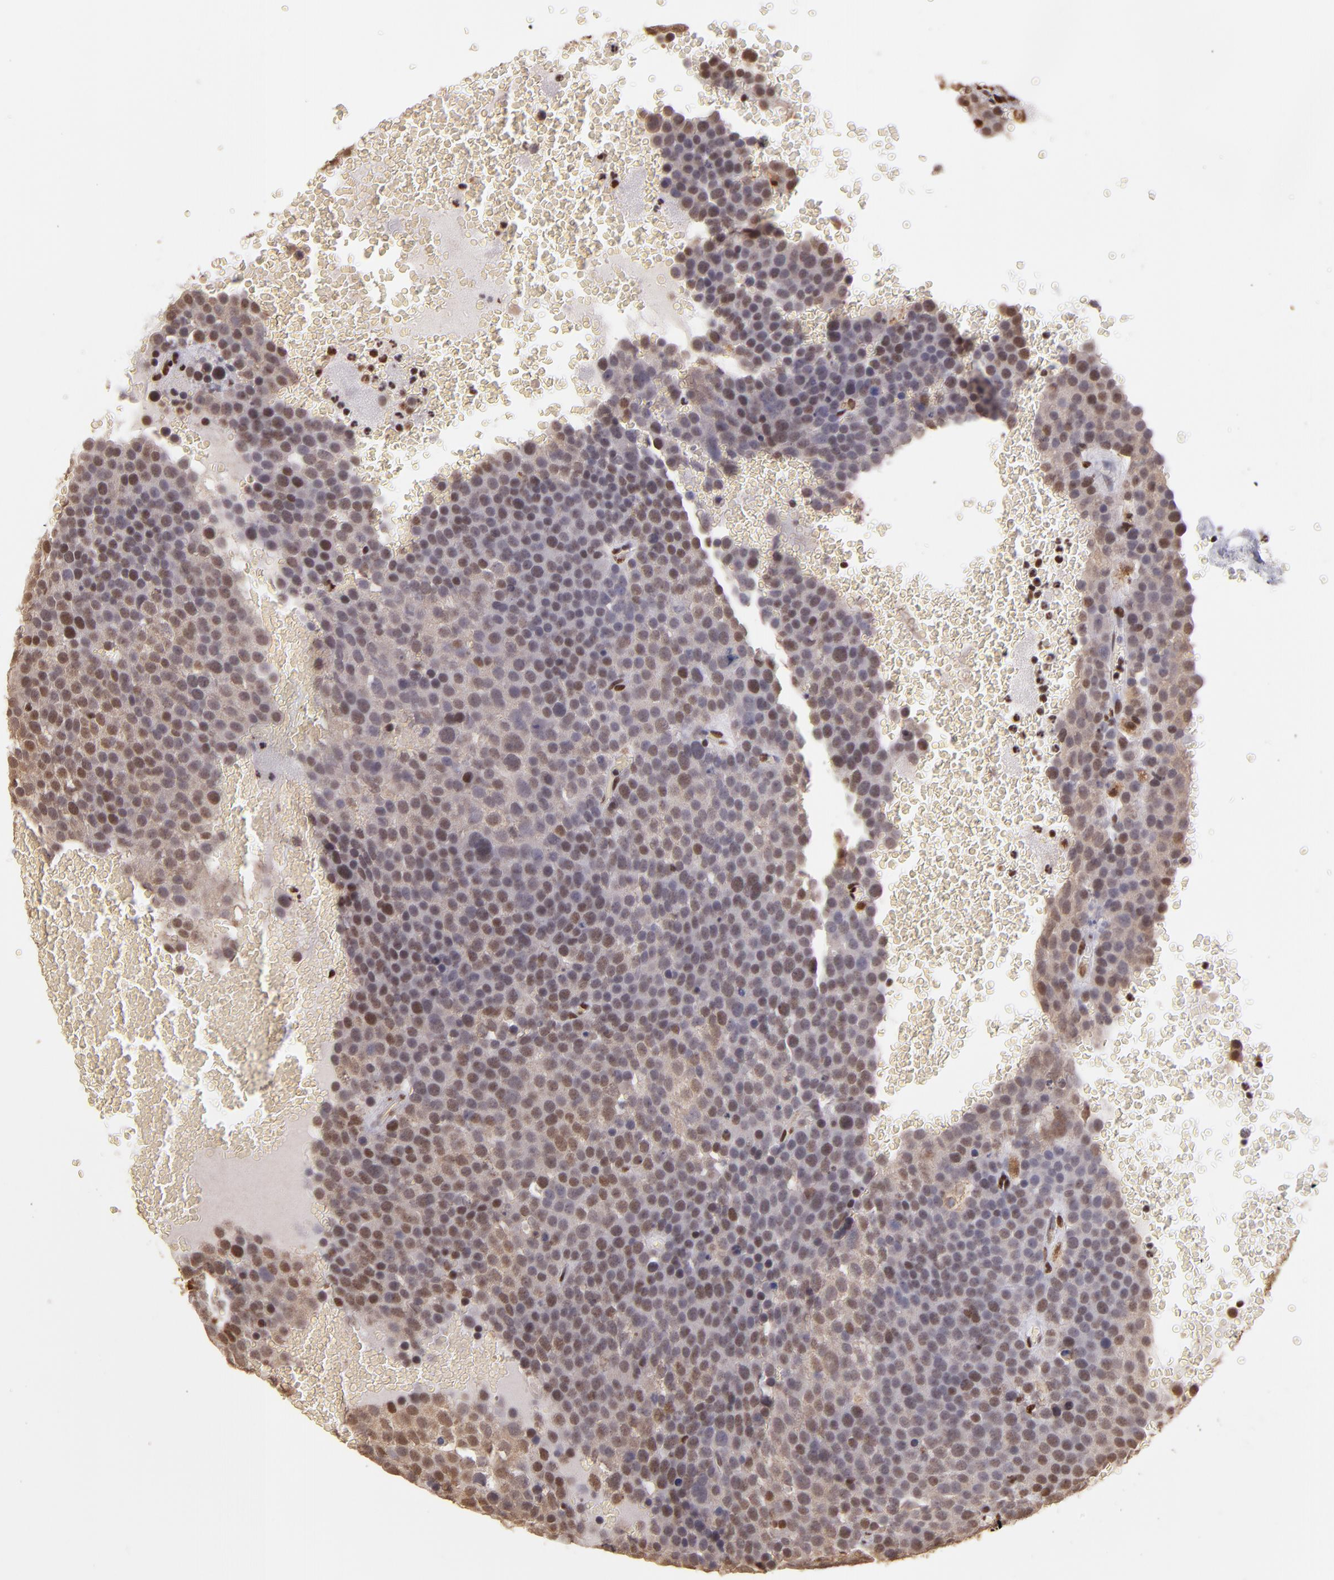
{"staining": {"intensity": "weak", "quantity": "25%-75%", "location": "cytoplasmic/membranous,nuclear"}, "tissue": "testis cancer", "cell_type": "Tumor cells", "image_type": "cancer", "snomed": [{"axis": "morphology", "description": "Seminoma, NOS"}, {"axis": "topography", "description": "Testis"}], "caption": "A histopathology image showing weak cytoplasmic/membranous and nuclear positivity in about 25%-75% of tumor cells in seminoma (testis), as visualized by brown immunohistochemical staining.", "gene": "SP1", "patient": {"sex": "male", "age": 71}}